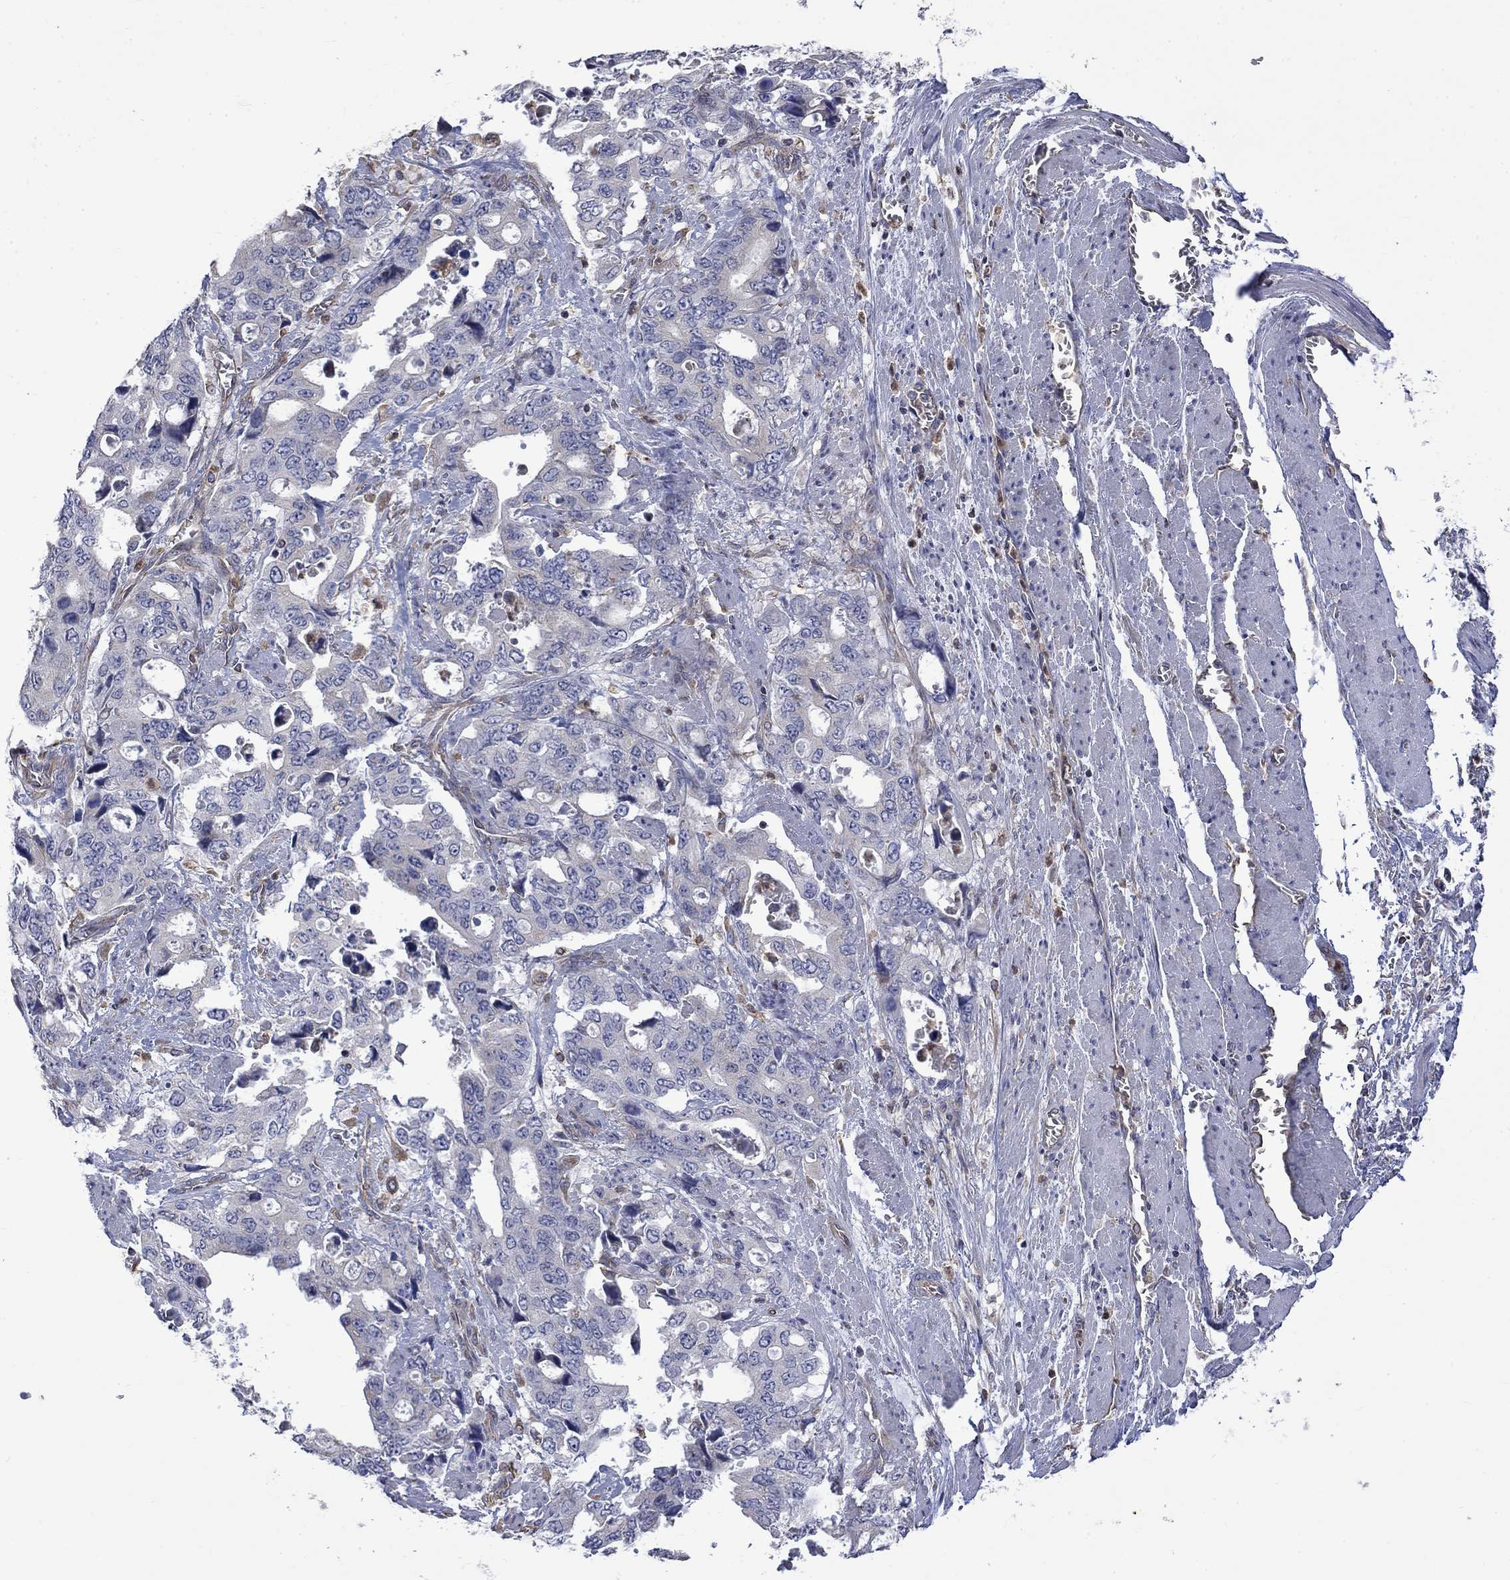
{"staining": {"intensity": "negative", "quantity": "none", "location": "none"}, "tissue": "stomach cancer", "cell_type": "Tumor cells", "image_type": "cancer", "snomed": [{"axis": "morphology", "description": "Adenocarcinoma, NOS"}, {"axis": "topography", "description": "Stomach, upper"}], "caption": "Immunohistochemistry (IHC) photomicrograph of neoplastic tissue: stomach cancer stained with DAB exhibits no significant protein expression in tumor cells.", "gene": "CAMKK2", "patient": {"sex": "male", "age": 74}}